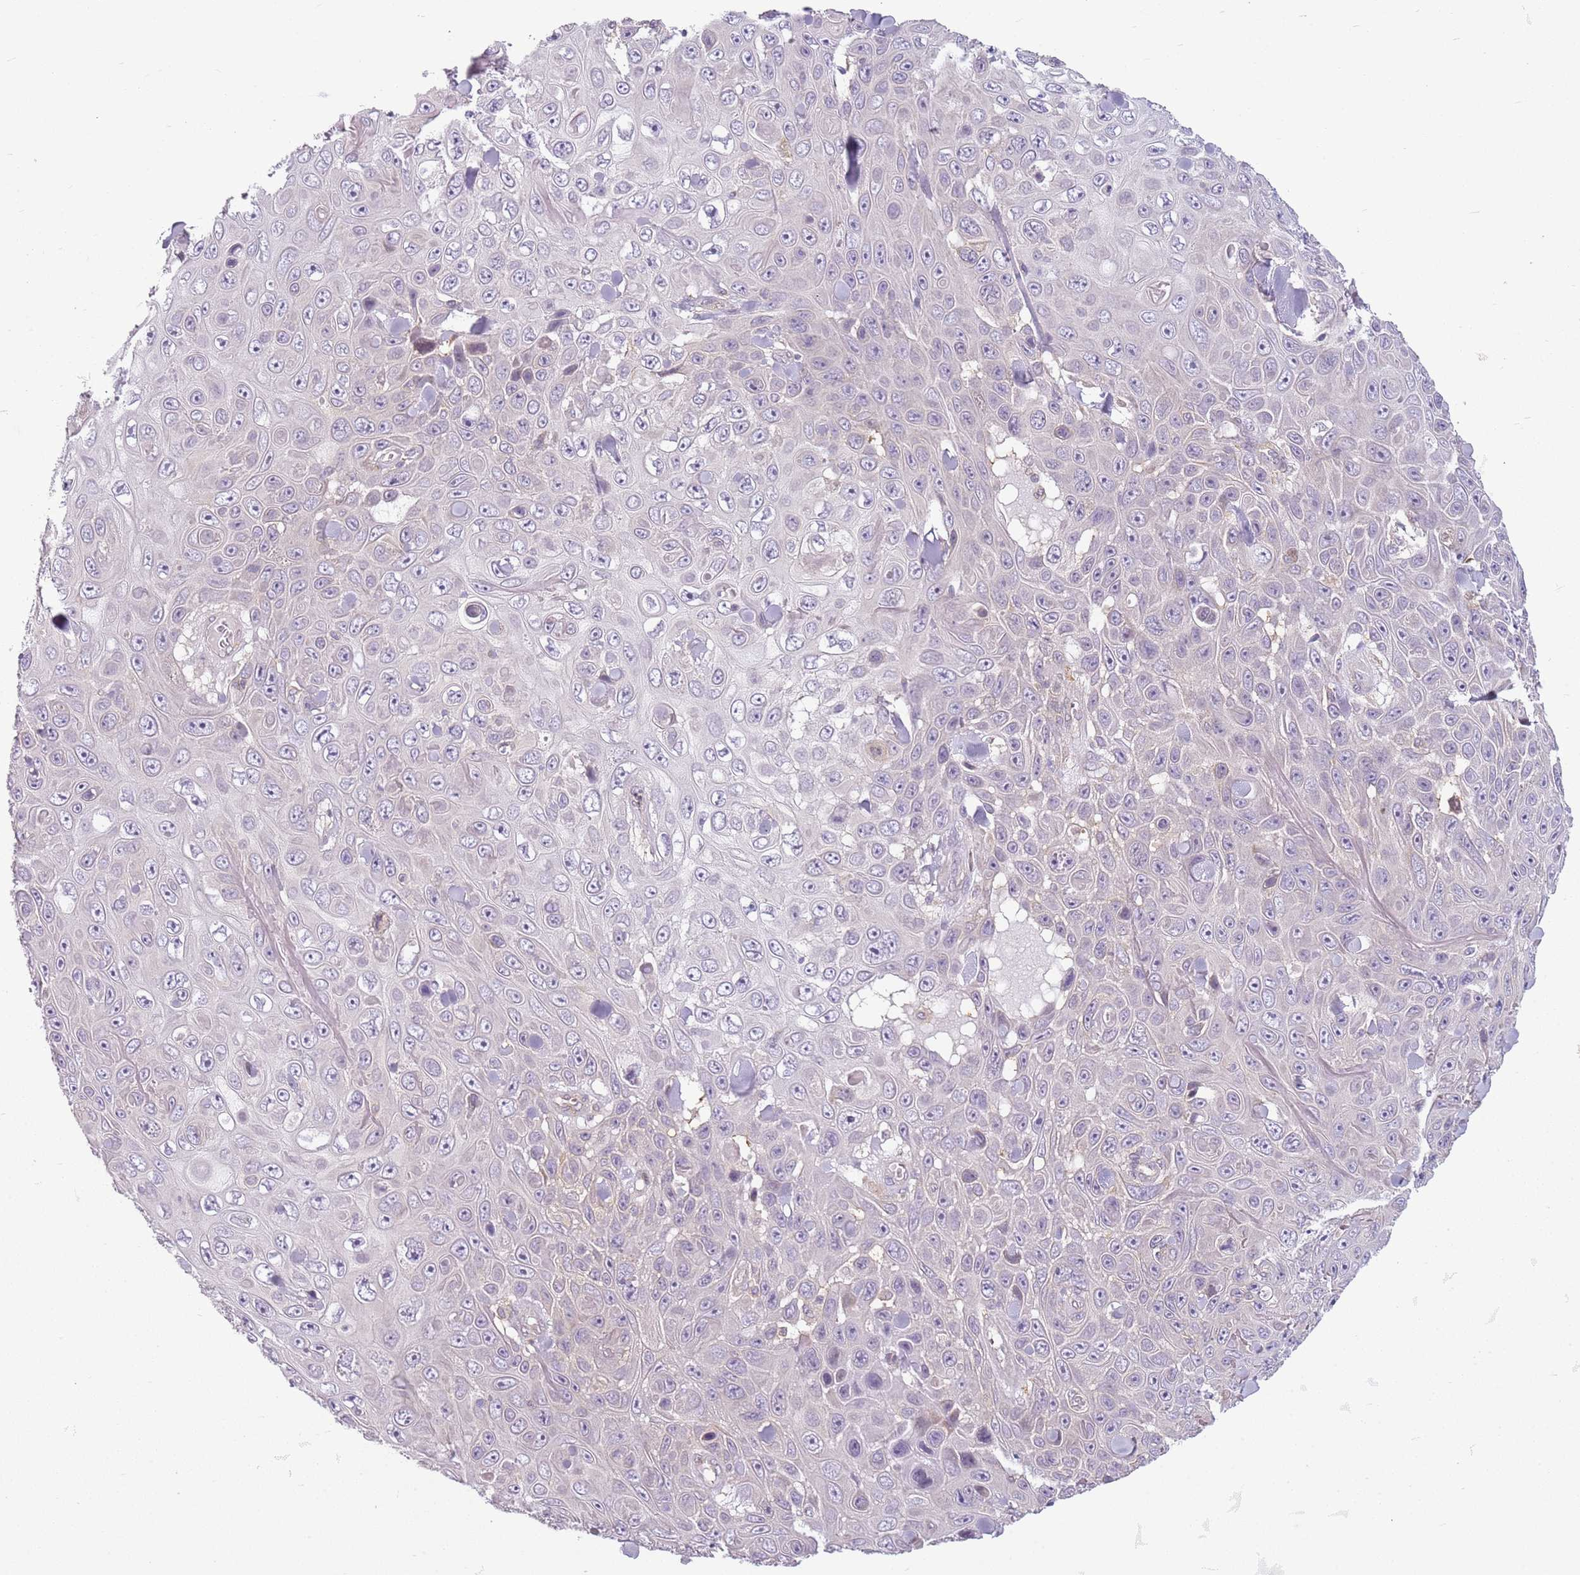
{"staining": {"intensity": "negative", "quantity": "none", "location": "none"}, "tissue": "skin cancer", "cell_type": "Tumor cells", "image_type": "cancer", "snomed": [{"axis": "morphology", "description": "Squamous cell carcinoma, NOS"}, {"axis": "topography", "description": "Skin"}], "caption": "The immunohistochemistry image has no significant staining in tumor cells of squamous cell carcinoma (skin) tissue. (DAB (3,3'-diaminobenzidine) immunohistochemistry (IHC) with hematoxylin counter stain).", "gene": "DEFB116", "patient": {"sex": "male", "age": 82}}